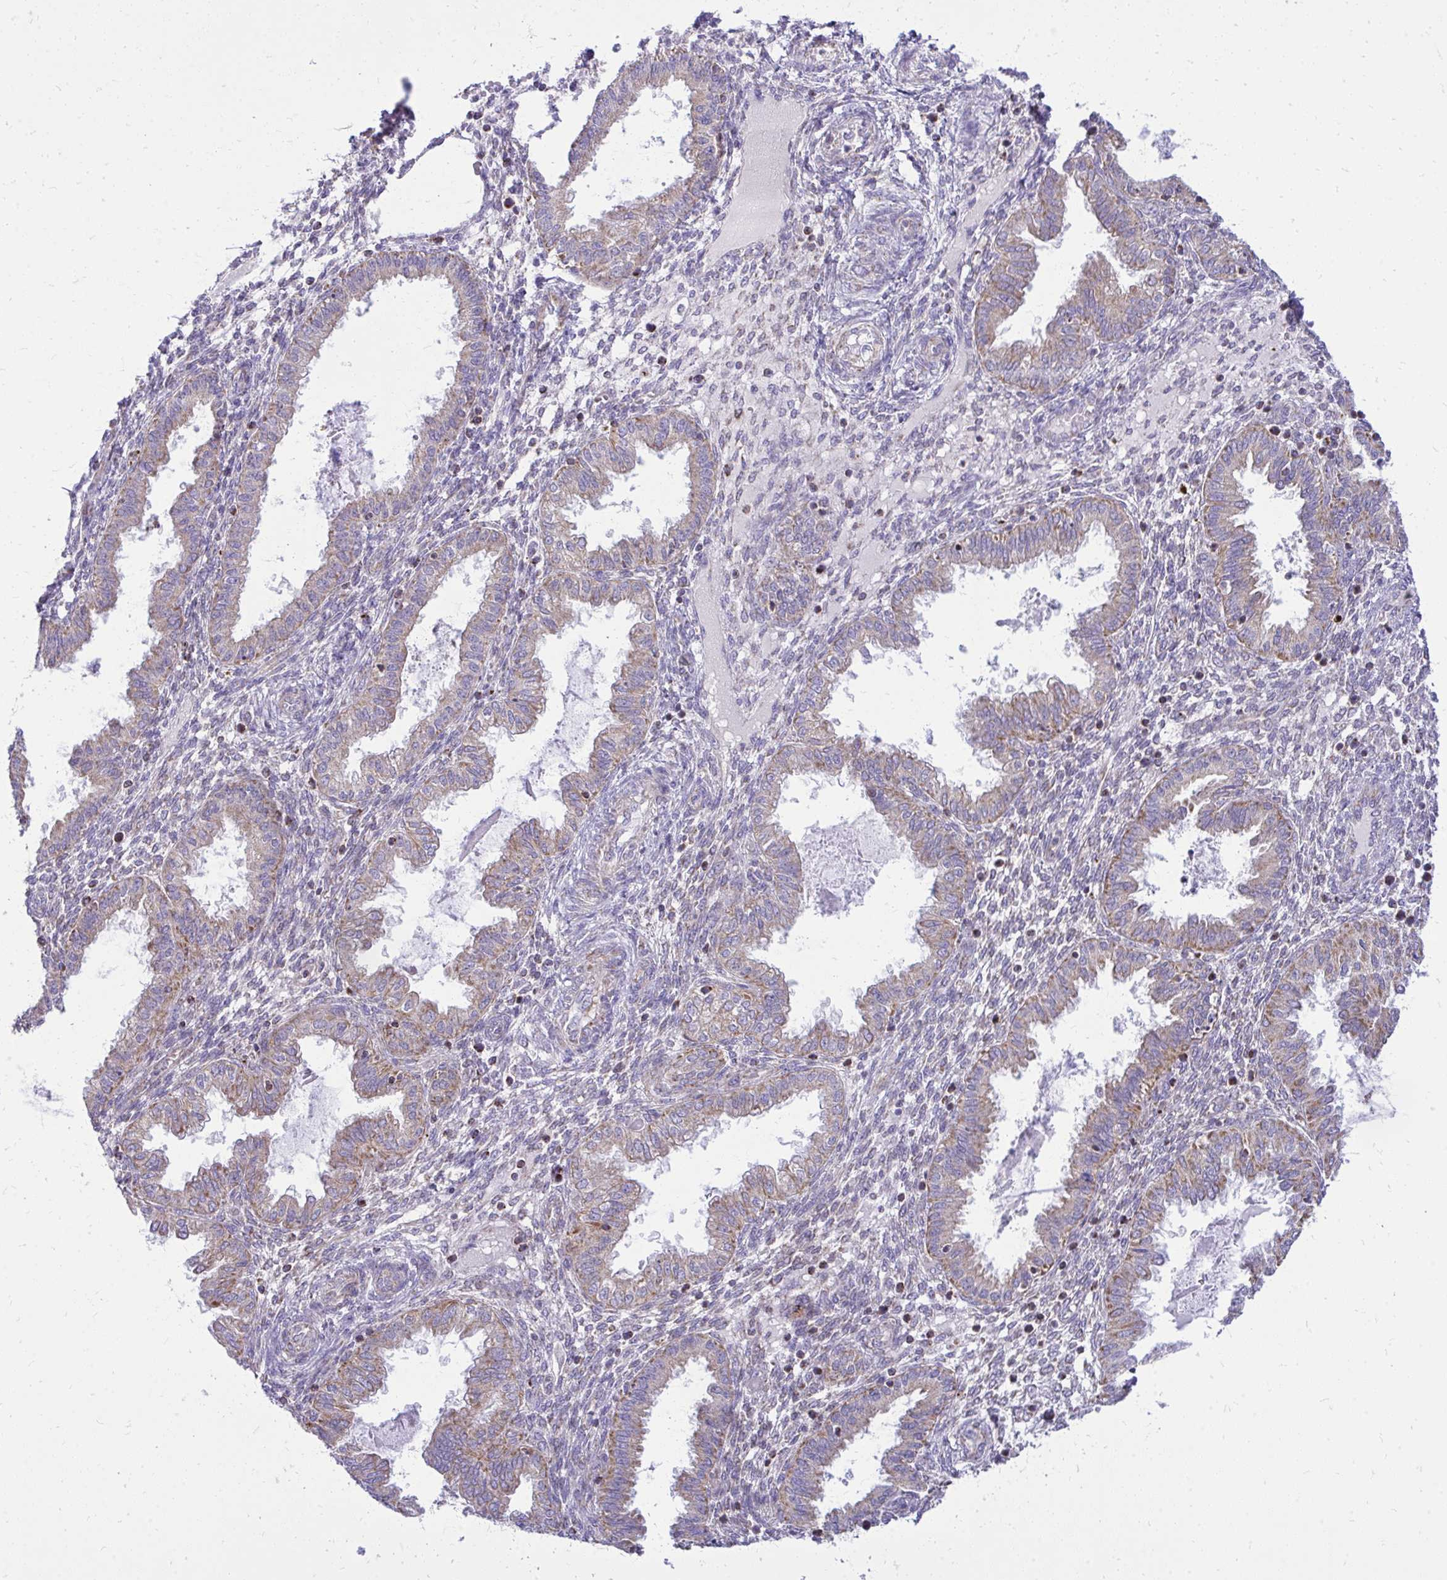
{"staining": {"intensity": "weak", "quantity": "<25%", "location": "cytoplasmic/membranous"}, "tissue": "endometrium", "cell_type": "Cells in endometrial stroma", "image_type": "normal", "snomed": [{"axis": "morphology", "description": "Normal tissue, NOS"}, {"axis": "topography", "description": "Endometrium"}], "caption": "The immunohistochemistry photomicrograph has no significant positivity in cells in endometrial stroma of endometrium. The staining was performed using DAB (3,3'-diaminobenzidine) to visualize the protein expression in brown, while the nuclei were stained in blue with hematoxylin (Magnification: 20x).", "gene": "SPTBN2", "patient": {"sex": "female", "age": 33}}